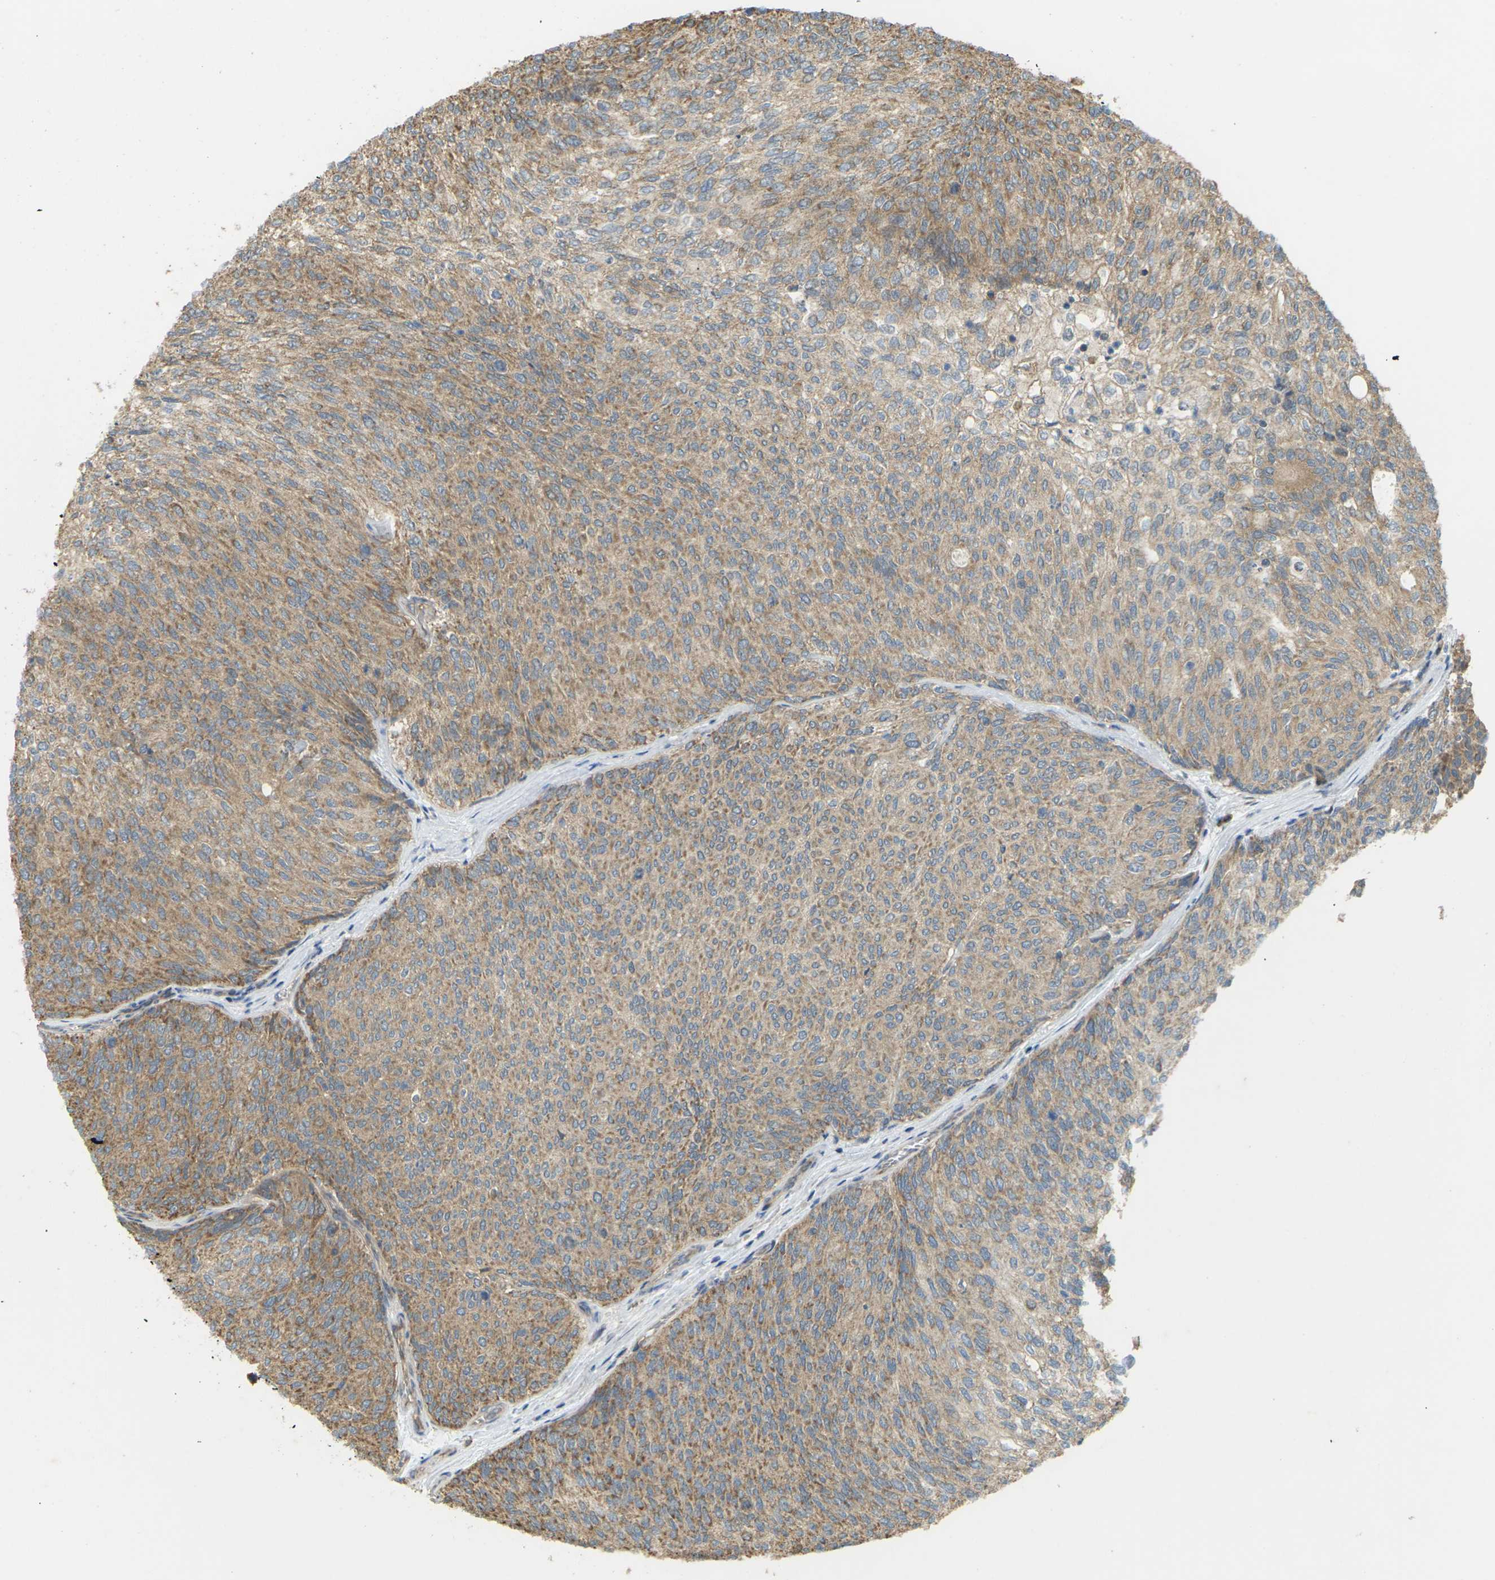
{"staining": {"intensity": "moderate", "quantity": ">75%", "location": "cytoplasmic/membranous"}, "tissue": "urothelial cancer", "cell_type": "Tumor cells", "image_type": "cancer", "snomed": [{"axis": "morphology", "description": "Urothelial carcinoma, Low grade"}, {"axis": "topography", "description": "Urinary bladder"}], "caption": "Immunohistochemical staining of urothelial carcinoma (low-grade) displays medium levels of moderate cytoplasmic/membranous protein staining in about >75% of tumor cells.", "gene": "KSR1", "patient": {"sex": "female", "age": 79}}